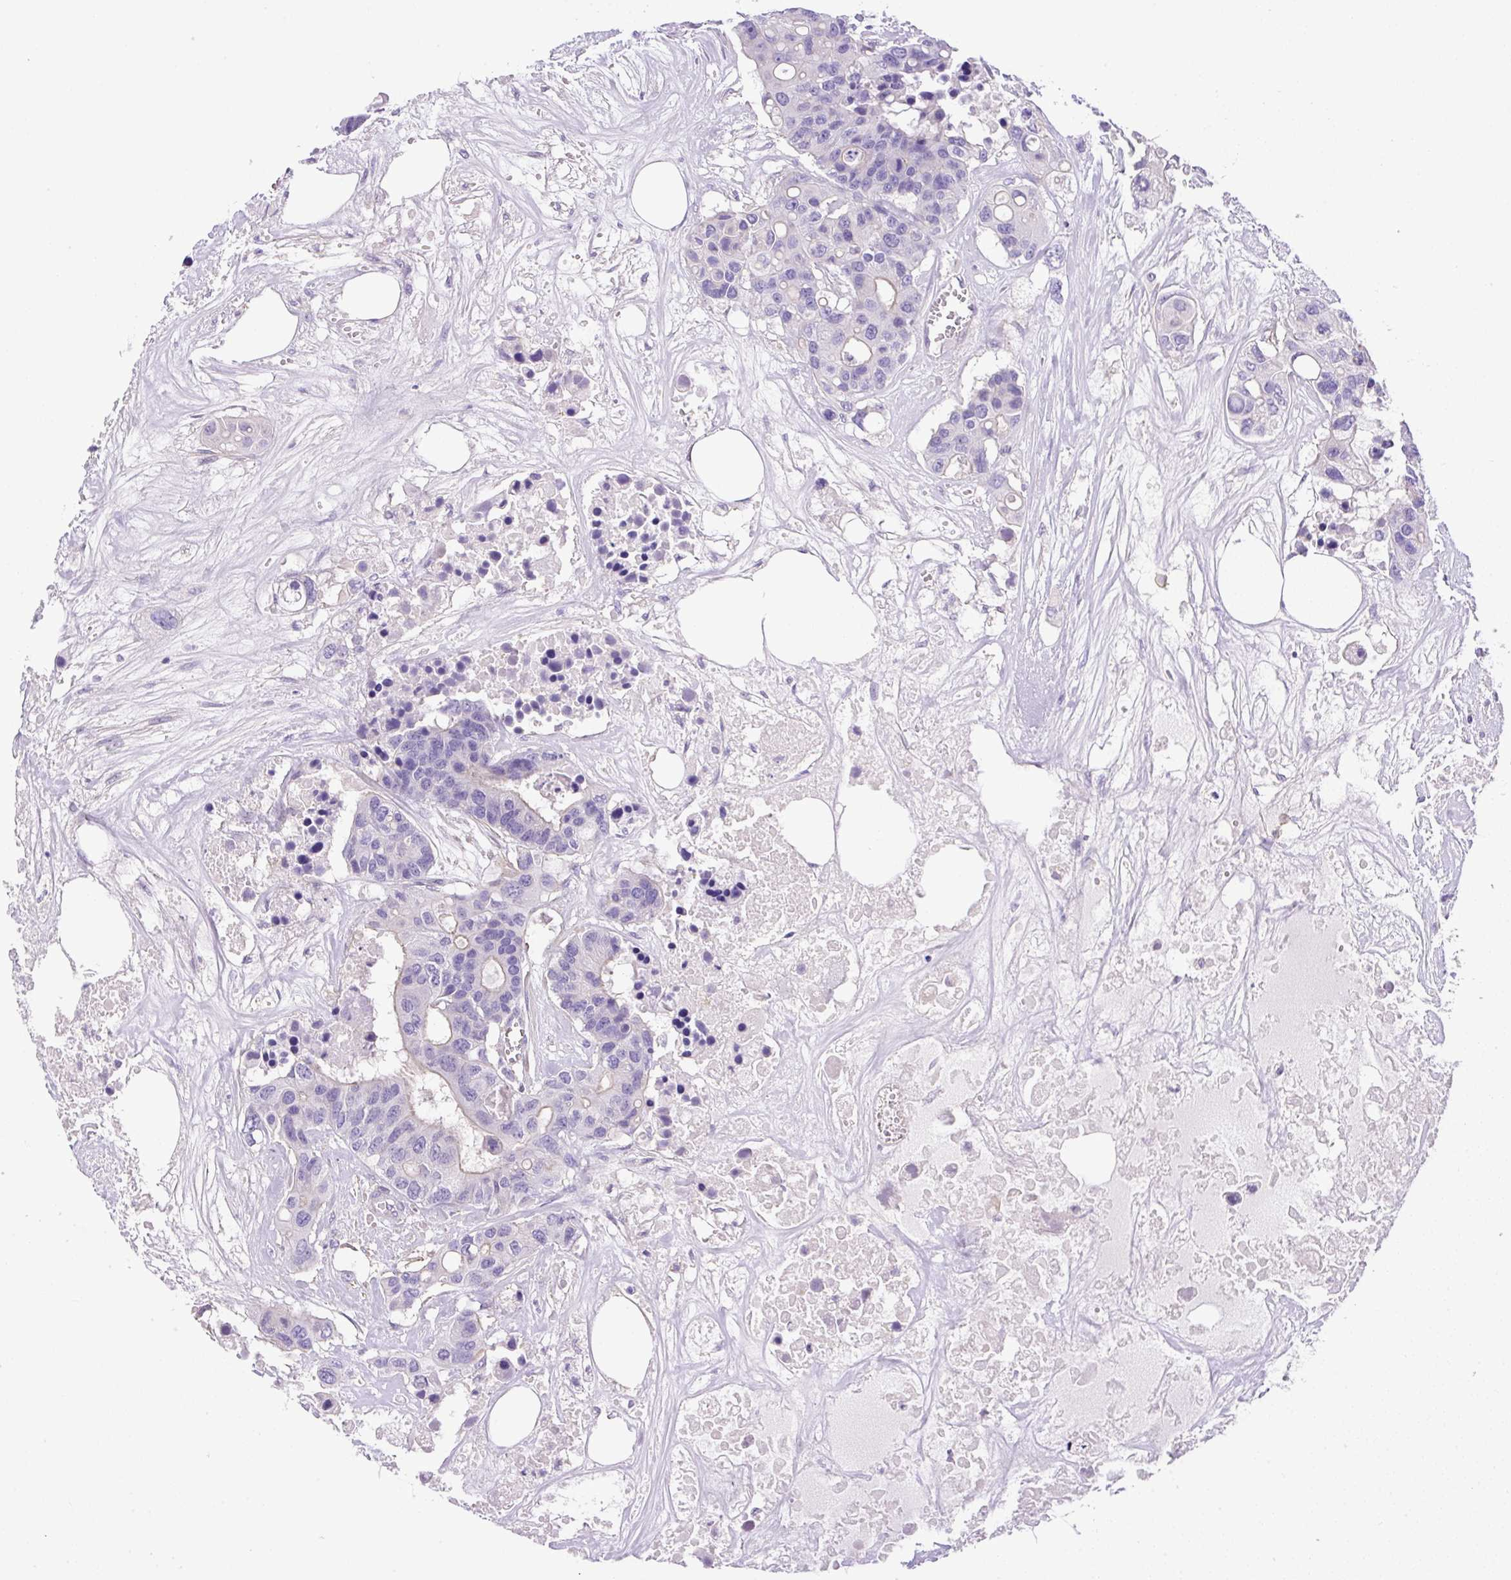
{"staining": {"intensity": "negative", "quantity": "none", "location": "none"}, "tissue": "colorectal cancer", "cell_type": "Tumor cells", "image_type": "cancer", "snomed": [{"axis": "morphology", "description": "Adenocarcinoma, NOS"}, {"axis": "topography", "description": "Colon"}], "caption": "Immunohistochemistry (IHC) image of neoplastic tissue: colorectal adenocarcinoma stained with DAB (3,3'-diaminobenzidine) demonstrates no significant protein positivity in tumor cells.", "gene": "NPTN", "patient": {"sex": "male", "age": 77}}